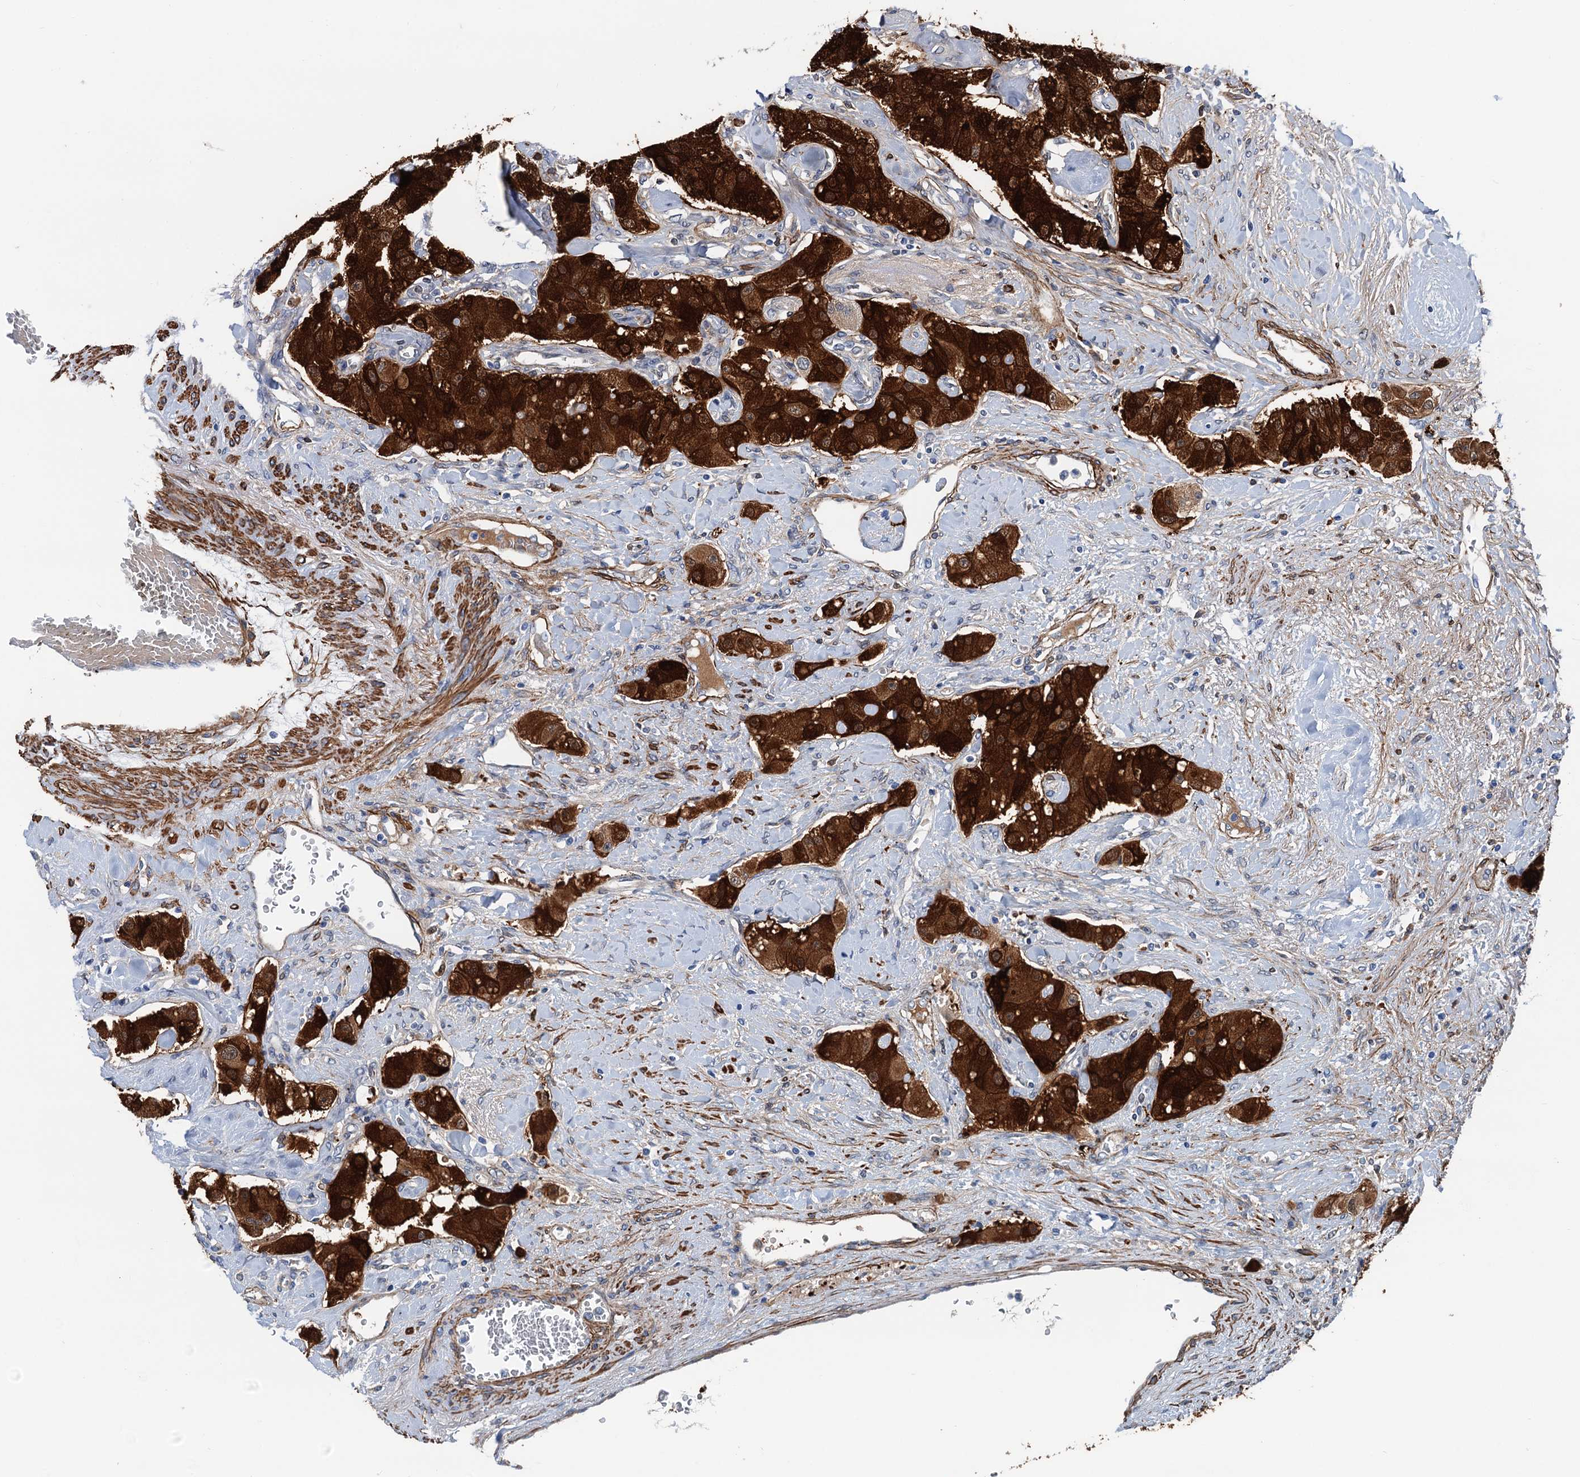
{"staining": {"intensity": "strong", "quantity": ">75%", "location": "cytoplasmic/membranous"}, "tissue": "carcinoid", "cell_type": "Tumor cells", "image_type": "cancer", "snomed": [{"axis": "morphology", "description": "Carcinoid, malignant, NOS"}, {"axis": "topography", "description": "Pancreas"}], "caption": "IHC (DAB (3,3'-diaminobenzidine)) staining of carcinoid reveals strong cytoplasmic/membranous protein positivity in about >75% of tumor cells.", "gene": "CSTPP1", "patient": {"sex": "male", "age": 41}}